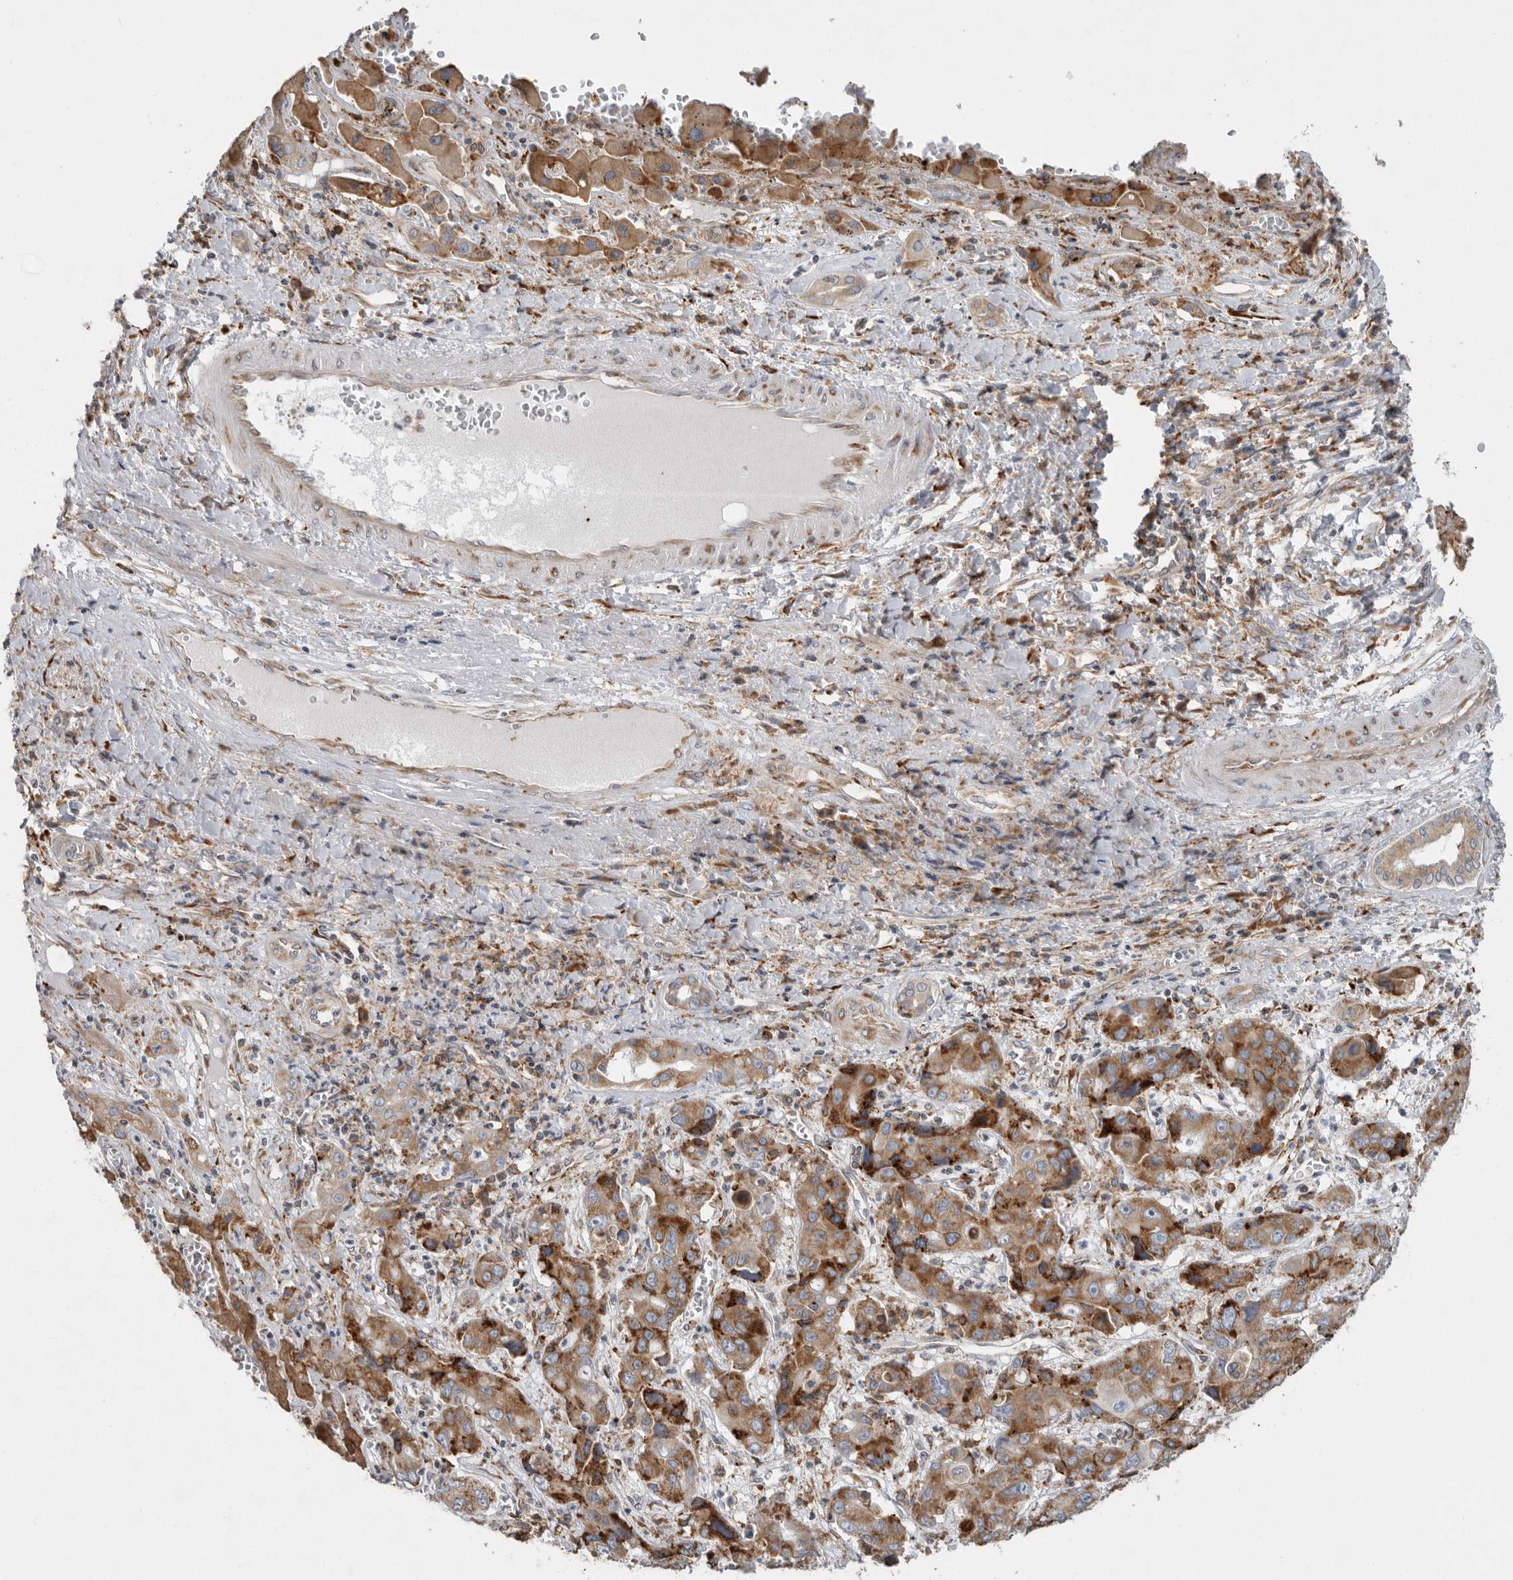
{"staining": {"intensity": "strong", "quantity": ">75%", "location": "cytoplasmic/membranous"}, "tissue": "liver cancer", "cell_type": "Tumor cells", "image_type": "cancer", "snomed": [{"axis": "morphology", "description": "Cholangiocarcinoma"}, {"axis": "topography", "description": "Liver"}], "caption": "This histopathology image exhibits liver cholangiocarcinoma stained with immunohistochemistry (IHC) to label a protein in brown. The cytoplasmic/membranous of tumor cells show strong positivity for the protein. Nuclei are counter-stained blue.", "gene": "GANAB", "patient": {"sex": "male", "age": 67}}